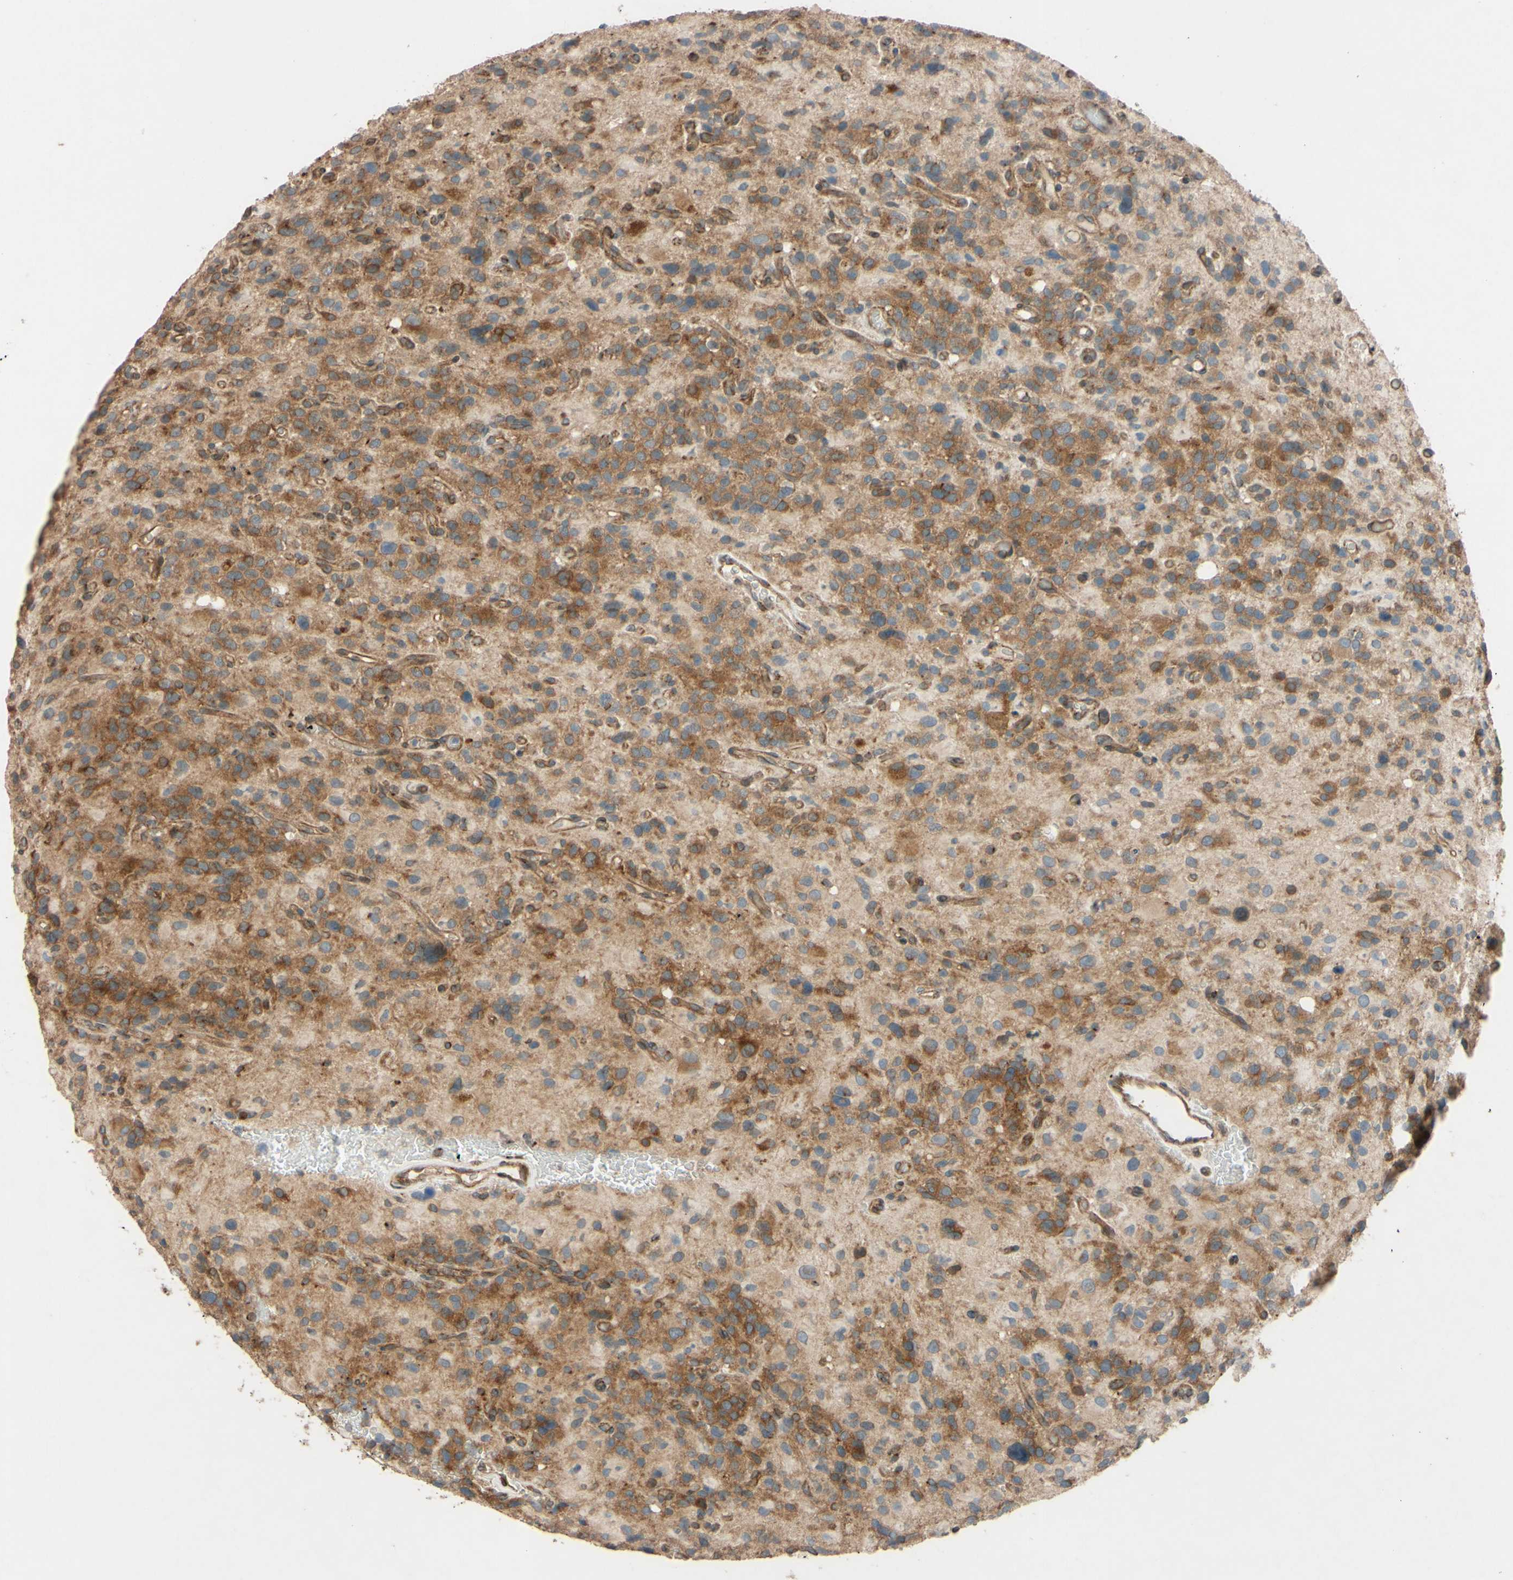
{"staining": {"intensity": "moderate", "quantity": ">75%", "location": "cytoplasmic/membranous,nuclear"}, "tissue": "glioma", "cell_type": "Tumor cells", "image_type": "cancer", "snomed": [{"axis": "morphology", "description": "Glioma, malignant, High grade"}, {"axis": "topography", "description": "Brain"}], "caption": "Moderate cytoplasmic/membranous and nuclear staining is identified in about >75% of tumor cells in glioma.", "gene": "PTPRU", "patient": {"sex": "male", "age": 48}}